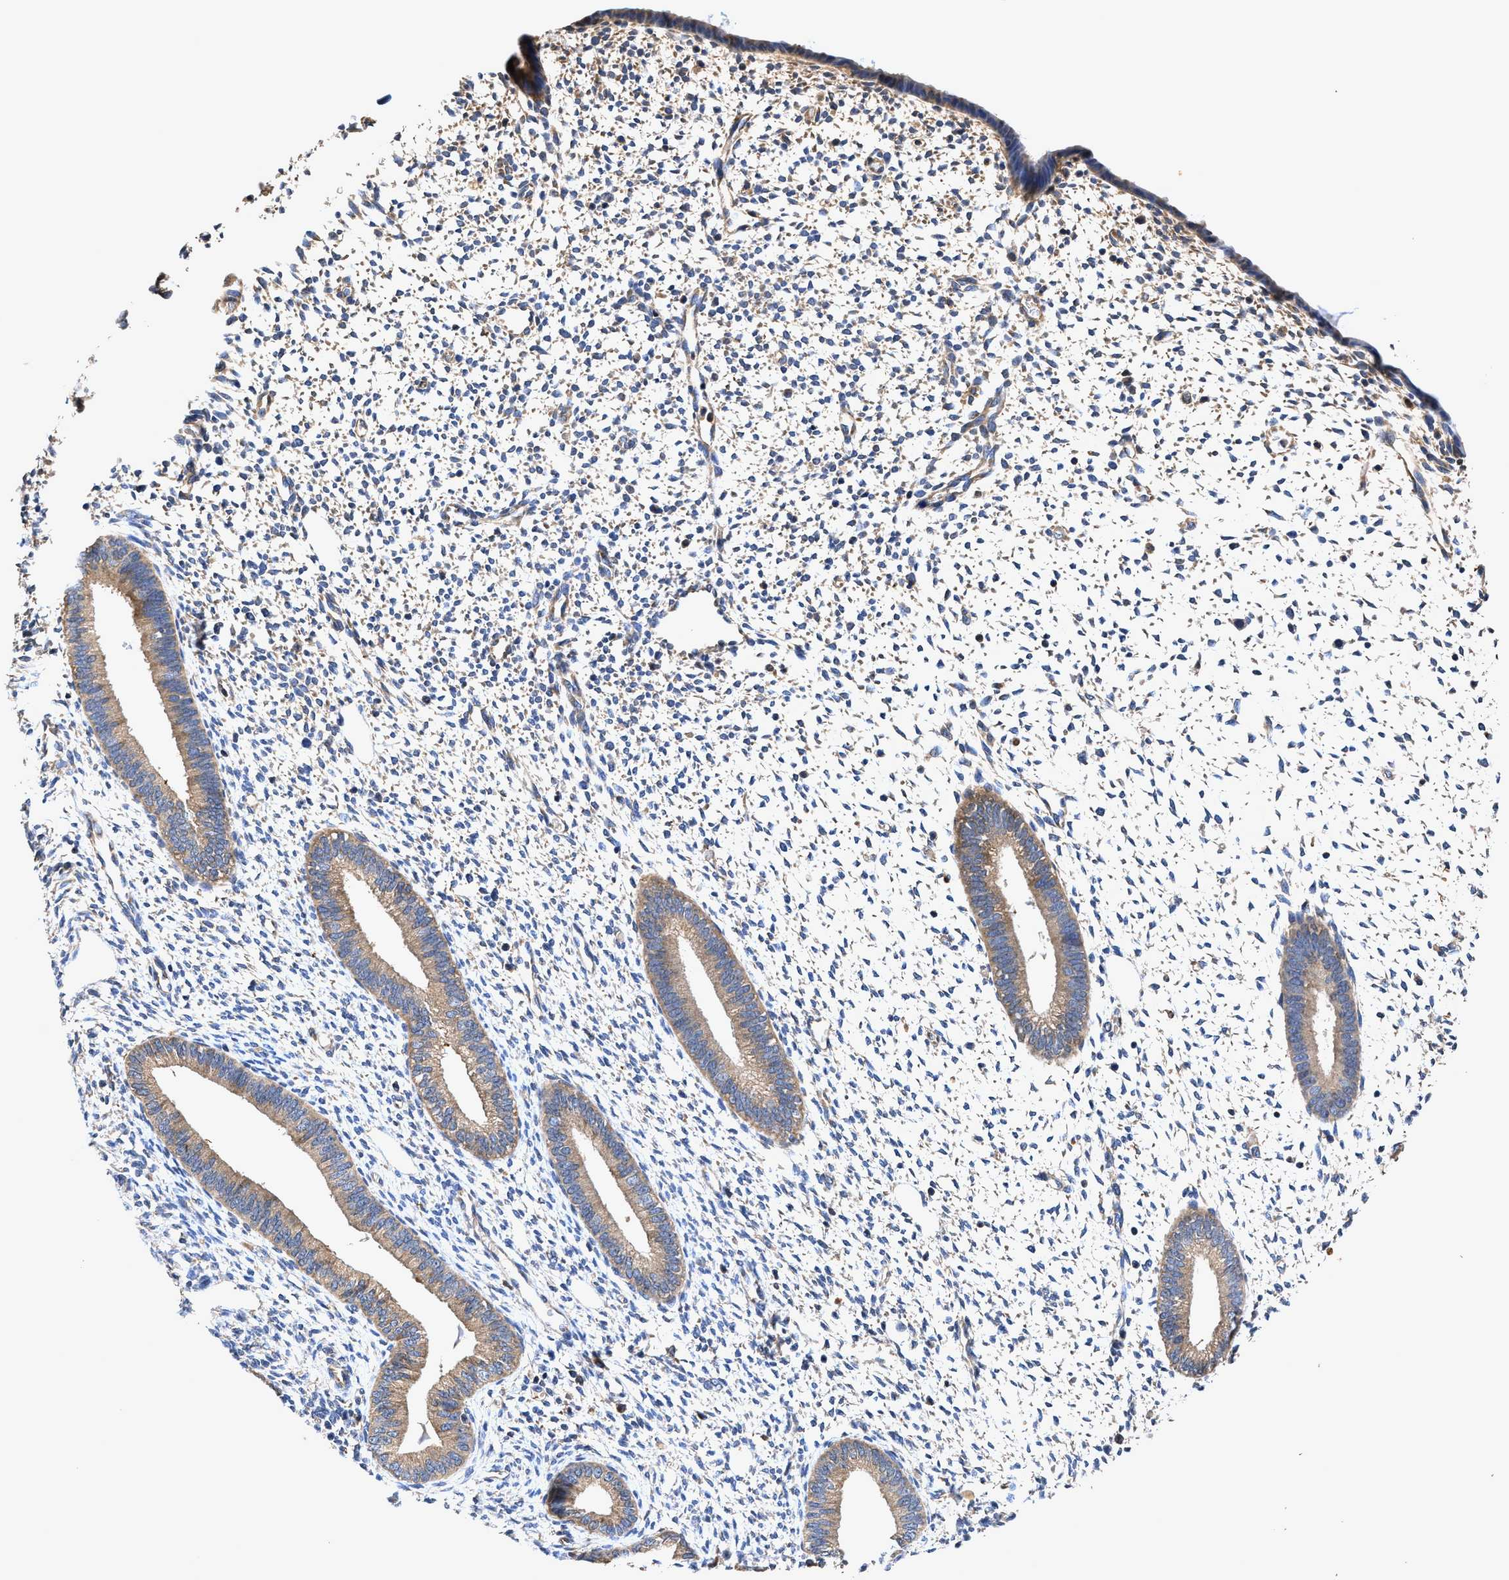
{"staining": {"intensity": "negative", "quantity": "none", "location": "none"}, "tissue": "endometrium", "cell_type": "Cells in endometrial stroma", "image_type": "normal", "snomed": [{"axis": "morphology", "description": "Normal tissue, NOS"}, {"axis": "topography", "description": "Endometrium"}], "caption": "Cells in endometrial stroma are negative for brown protein staining in unremarkable endometrium.", "gene": "EFNA4", "patient": {"sex": "female", "age": 46}}